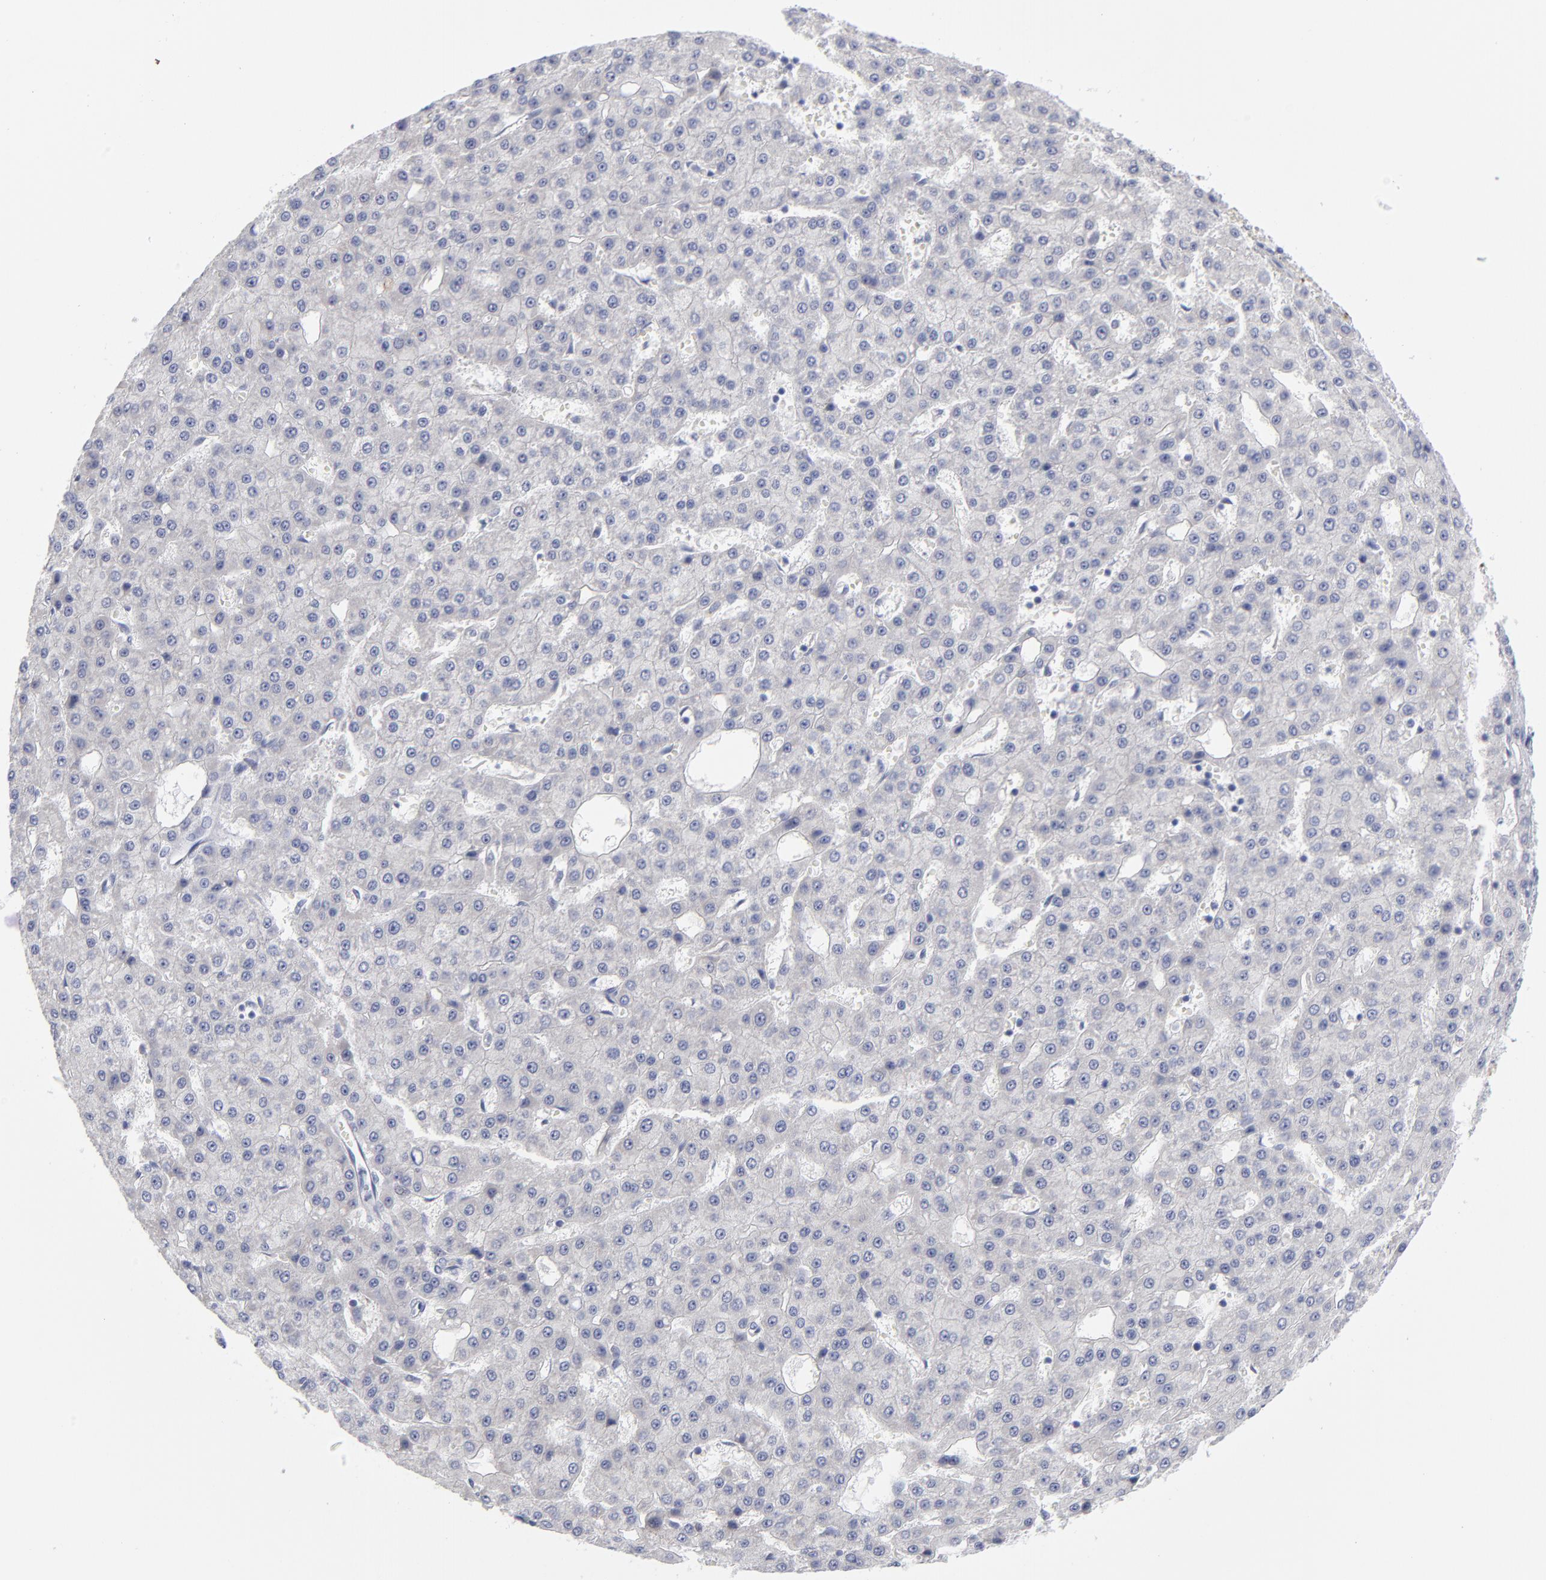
{"staining": {"intensity": "negative", "quantity": "none", "location": "none"}, "tissue": "liver cancer", "cell_type": "Tumor cells", "image_type": "cancer", "snomed": [{"axis": "morphology", "description": "Carcinoma, Hepatocellular, NOS"}, {"axis": "topography", "description": "Liver"}], "caption": "Protein analysis of liver cancer (hepatocellular carcinoma) displays no significant positivity in tumor cells.", "gene": "RPS24", "patient": {"sex": "male", "age": 47}}